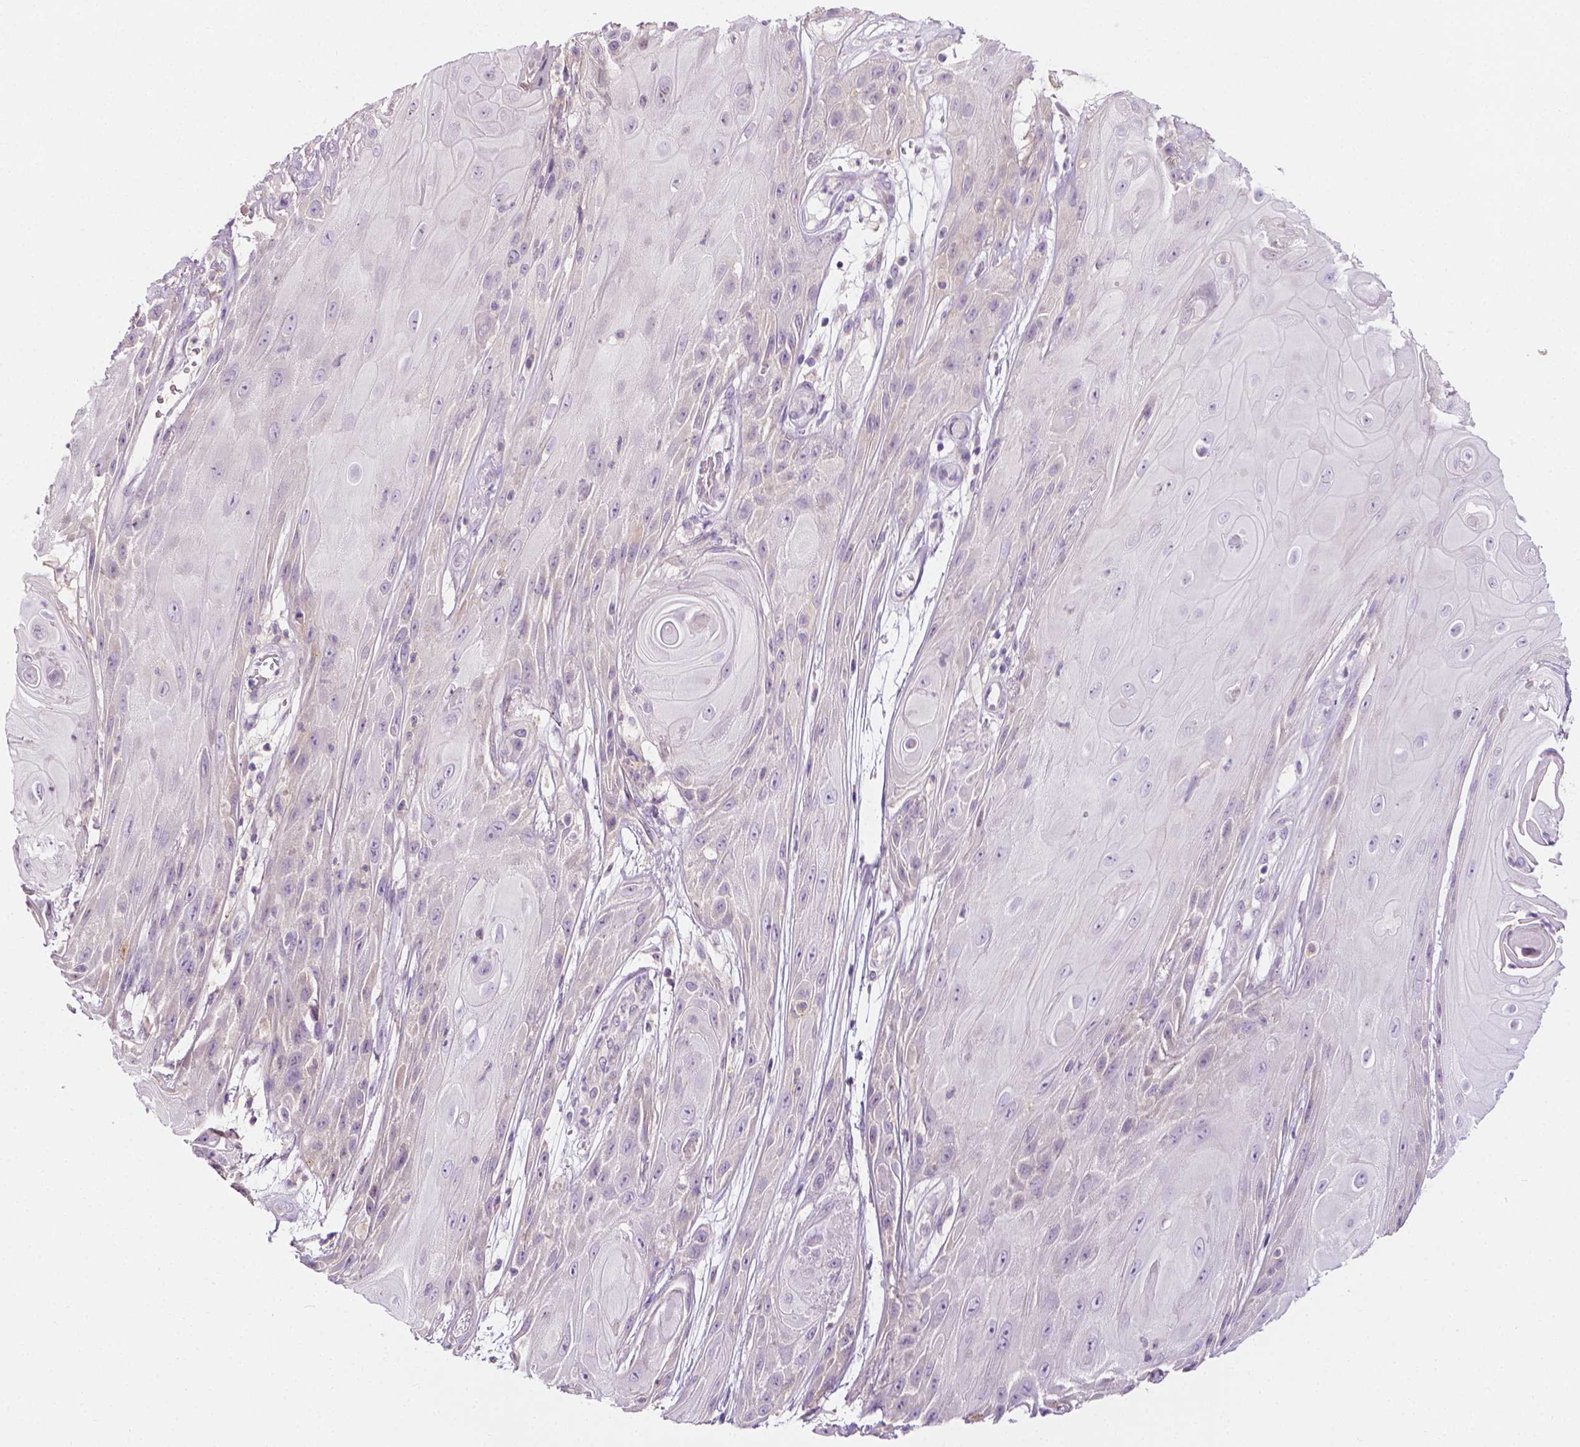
{"staining": {"intensity": "negative", "quantity": "none", "location": "none"}, "tissue": "skin cancer", "cell_type": "Tumor cells", "image_type": "cancer", "snomed": [{"axis": "morphology", "description": "Squamous cell carcinoma, NOS"}, {"axis": "topography", "description": "Skin"}], "caption": "This is a micrograph of immunohistochemistry (IHC) staining of squamous cell carcinoma (skin), which shows no staining in tumor cells.", "gene": "MCOLN3", "patient": {"sex": "male", "age": 62}}